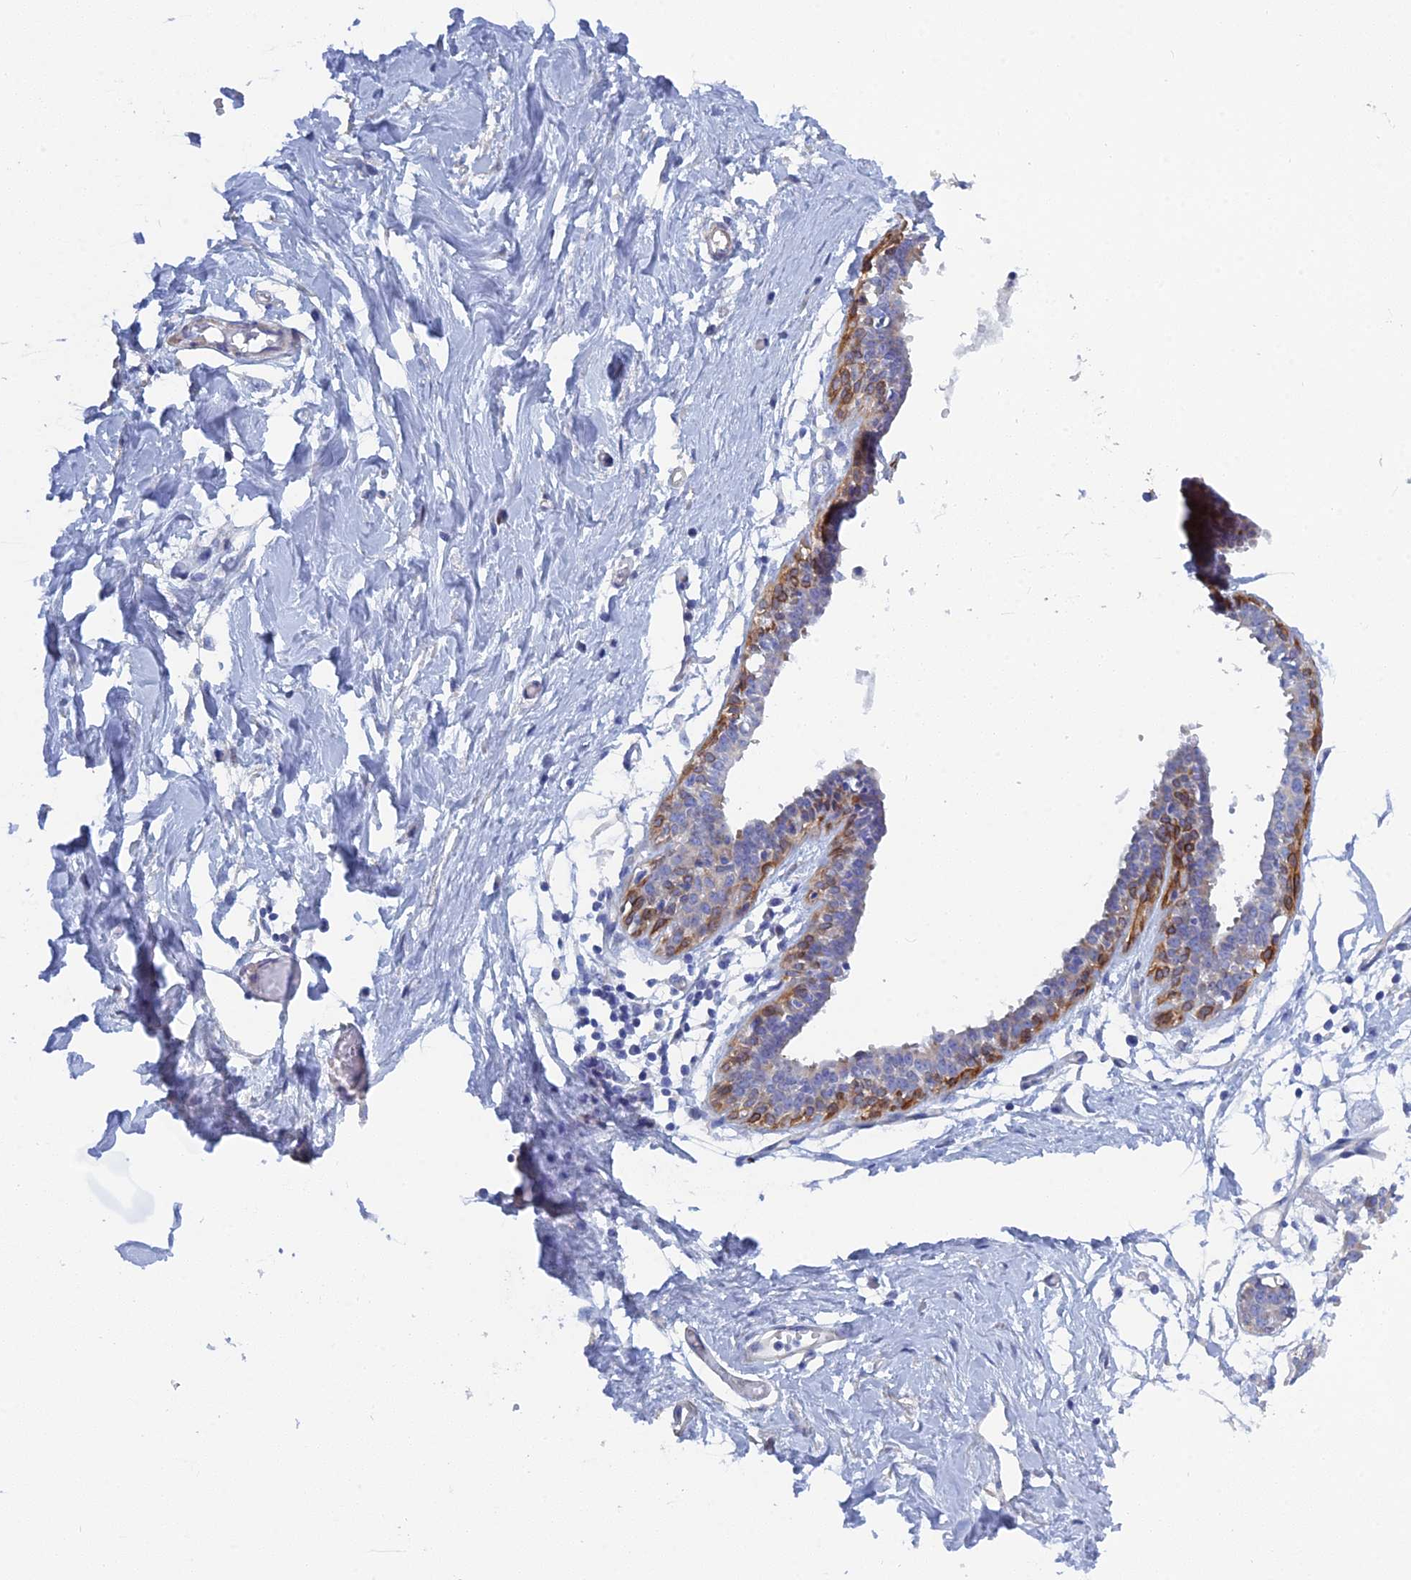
{"staining": {"intensity": "negative", "quantity": "none", "location": "none"}, "tissue": "breast", "cell_type": "Adipocytes", "image_type": "normal", "snomed": [{"axis": "morphology", "description": "Normal tissue, NOS"}, {"axis": "topography", "description": "Breast"}], "caption": "Immunohistochemistry photomicrograph of normal breast: human breast stained with DAB (3,3'-diaminobenzidine) exhibits no significant protein positivity in adipocytes.", "gene": "PCDHA8", "patient": {"sex": "female", "age": 27}}